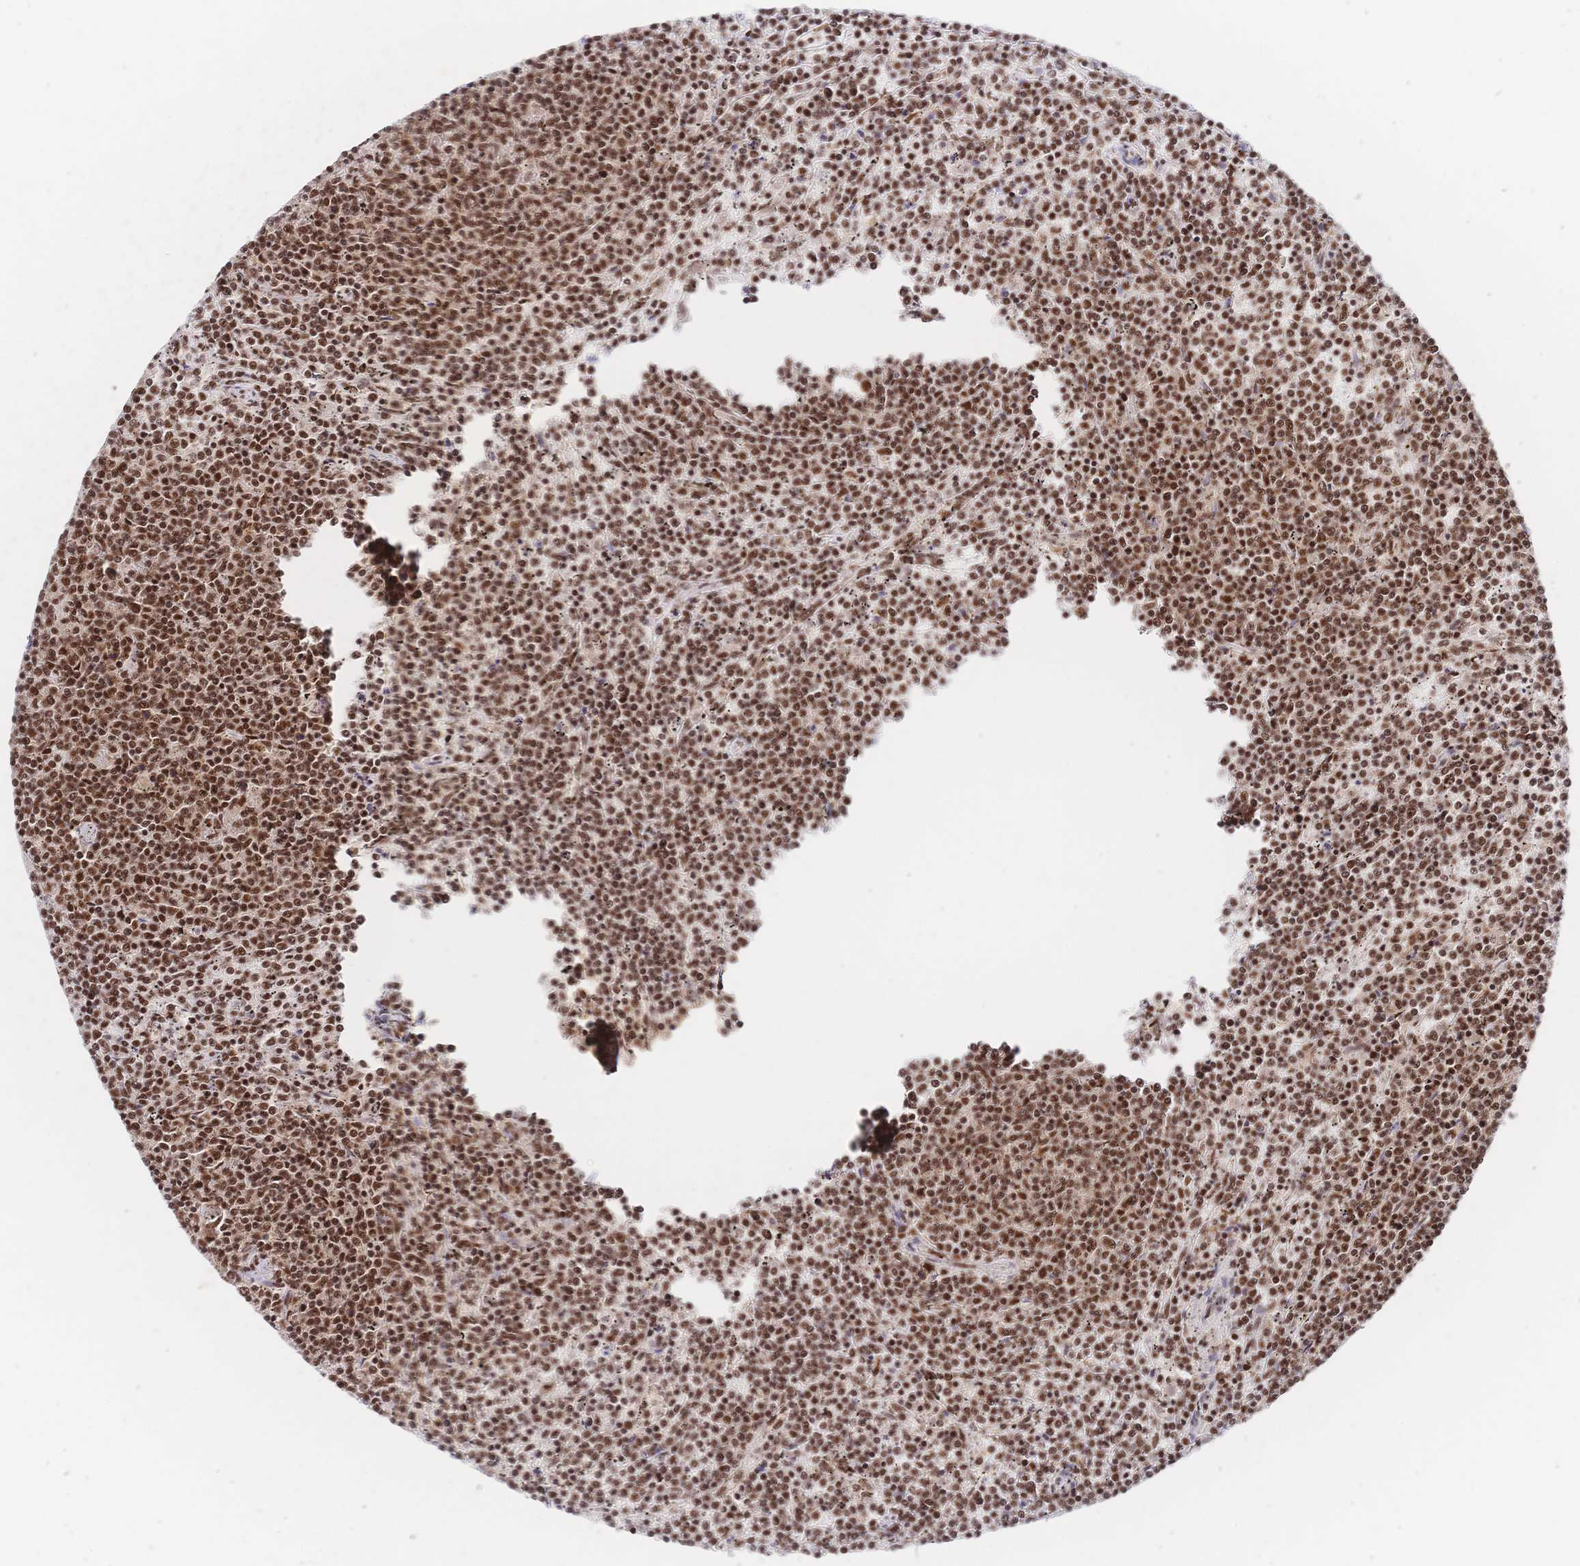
{"staining": {"intensity": "strong", "quantity": ">75%", "location": "nuclear"}, "tissue": "lymphoma", "cell_type": "Tumor cells", "image_type": "cancer", "snomed": [{"axis": "morphology", "description": "Malignant lymphoma, non-Hodgkin's type, Low grade"}, {"axis": "topography", "description": "Spleen"}], "caption": "Lymphoma stained with immunohistochemistry shows strong nuclear expression in approximately >75% of tumor cells.", "gene": "SRSF1", "patient": {"sex": "female", "age": 50}}